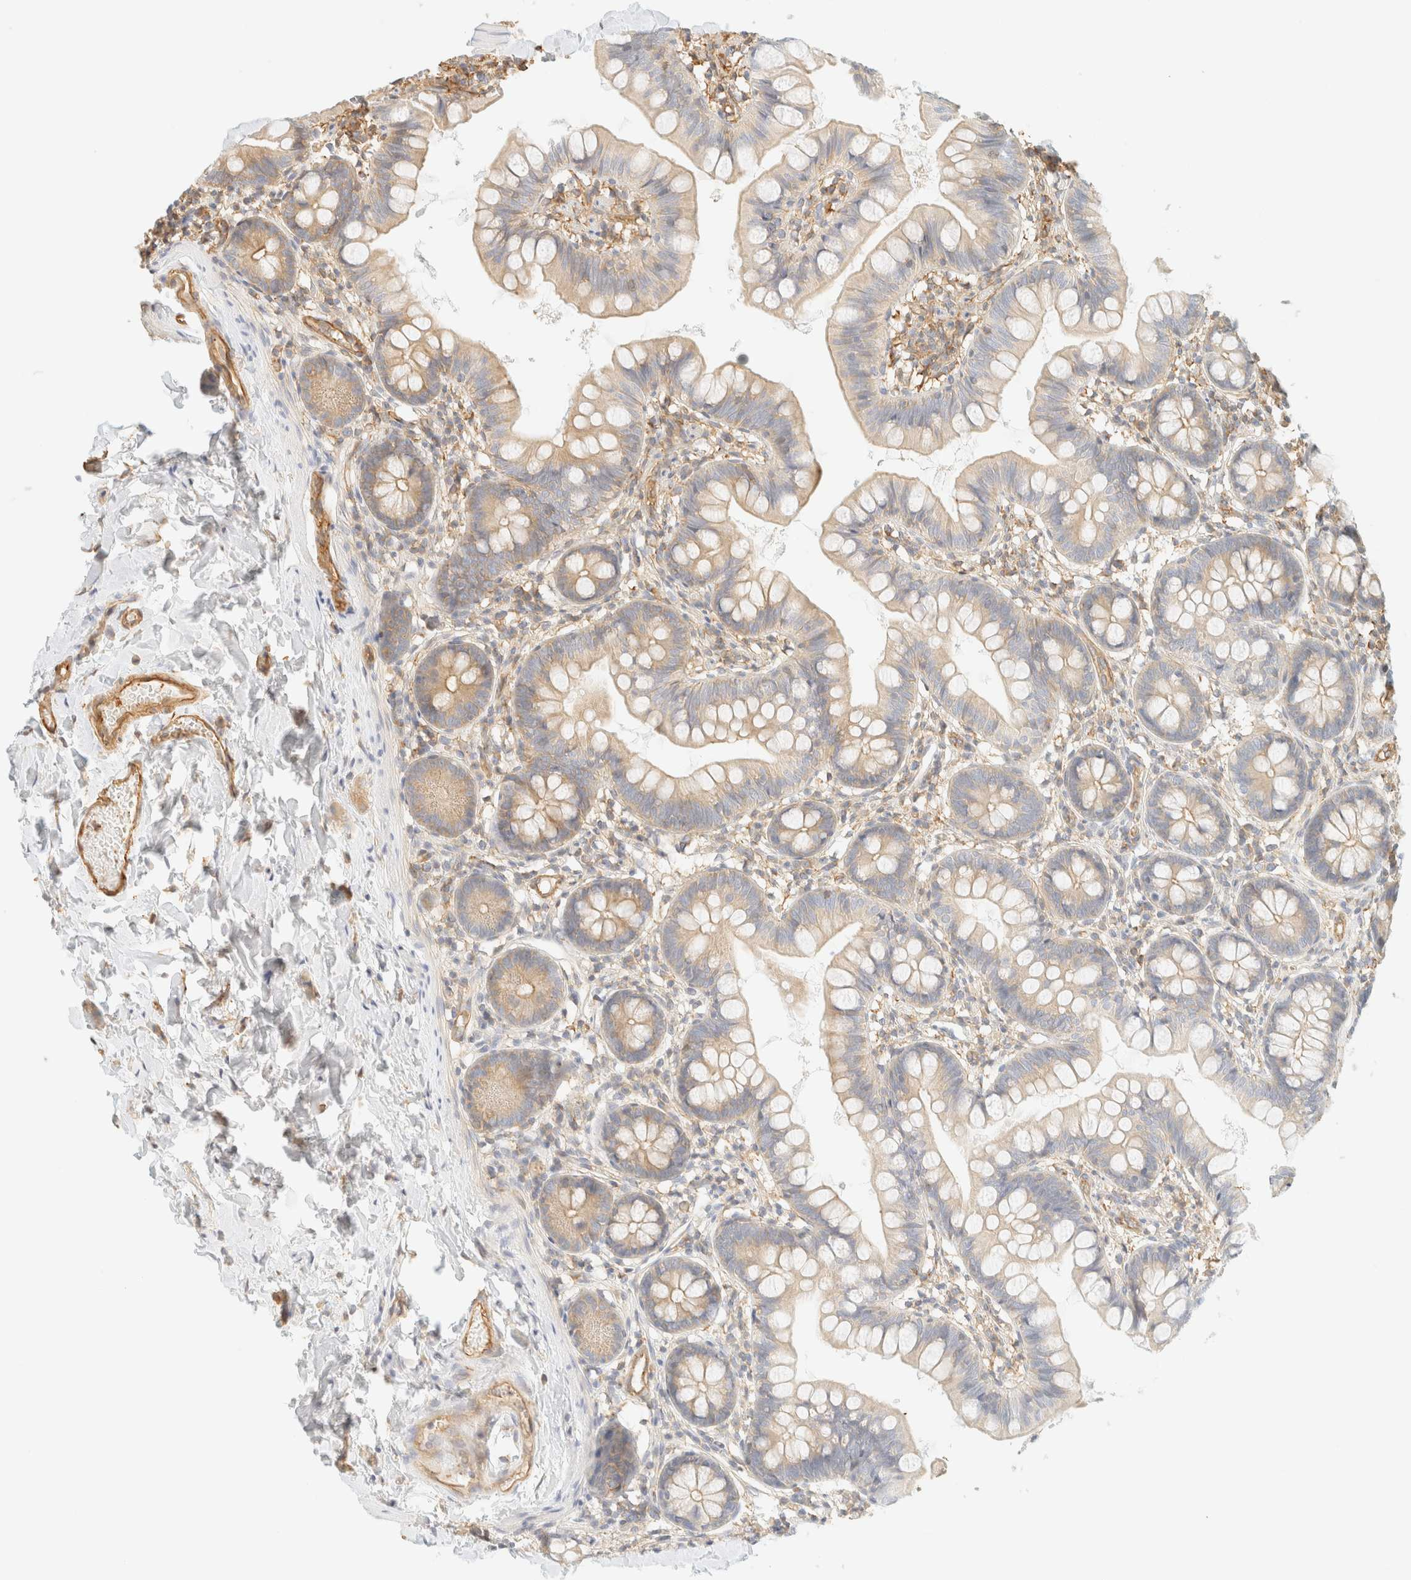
{"staining": {"intensity": "weak", "quantity": ">75%", "location": "cytoplasmic/membranous"}, "tissue": "small intestine", "cell_type": "Glandular cells", "image_type": "normal", "snomed": [{"axis": "morphology", "description": "Normal tissue, NOS"}, {"axis": "topography", "description": "Small intestine"}], "caption": "Small intestine was stained to show a protein in brown. There is low levels of weak cytoplasmic/membranous positivity in about >75% of glandular cells. (Stains: DAB in brown, nuclei in blue, Microscopy: brightfield microscopy at high magnification).", "gene": "OTOP2", "patient": {"sex": "male", "age": 7}}